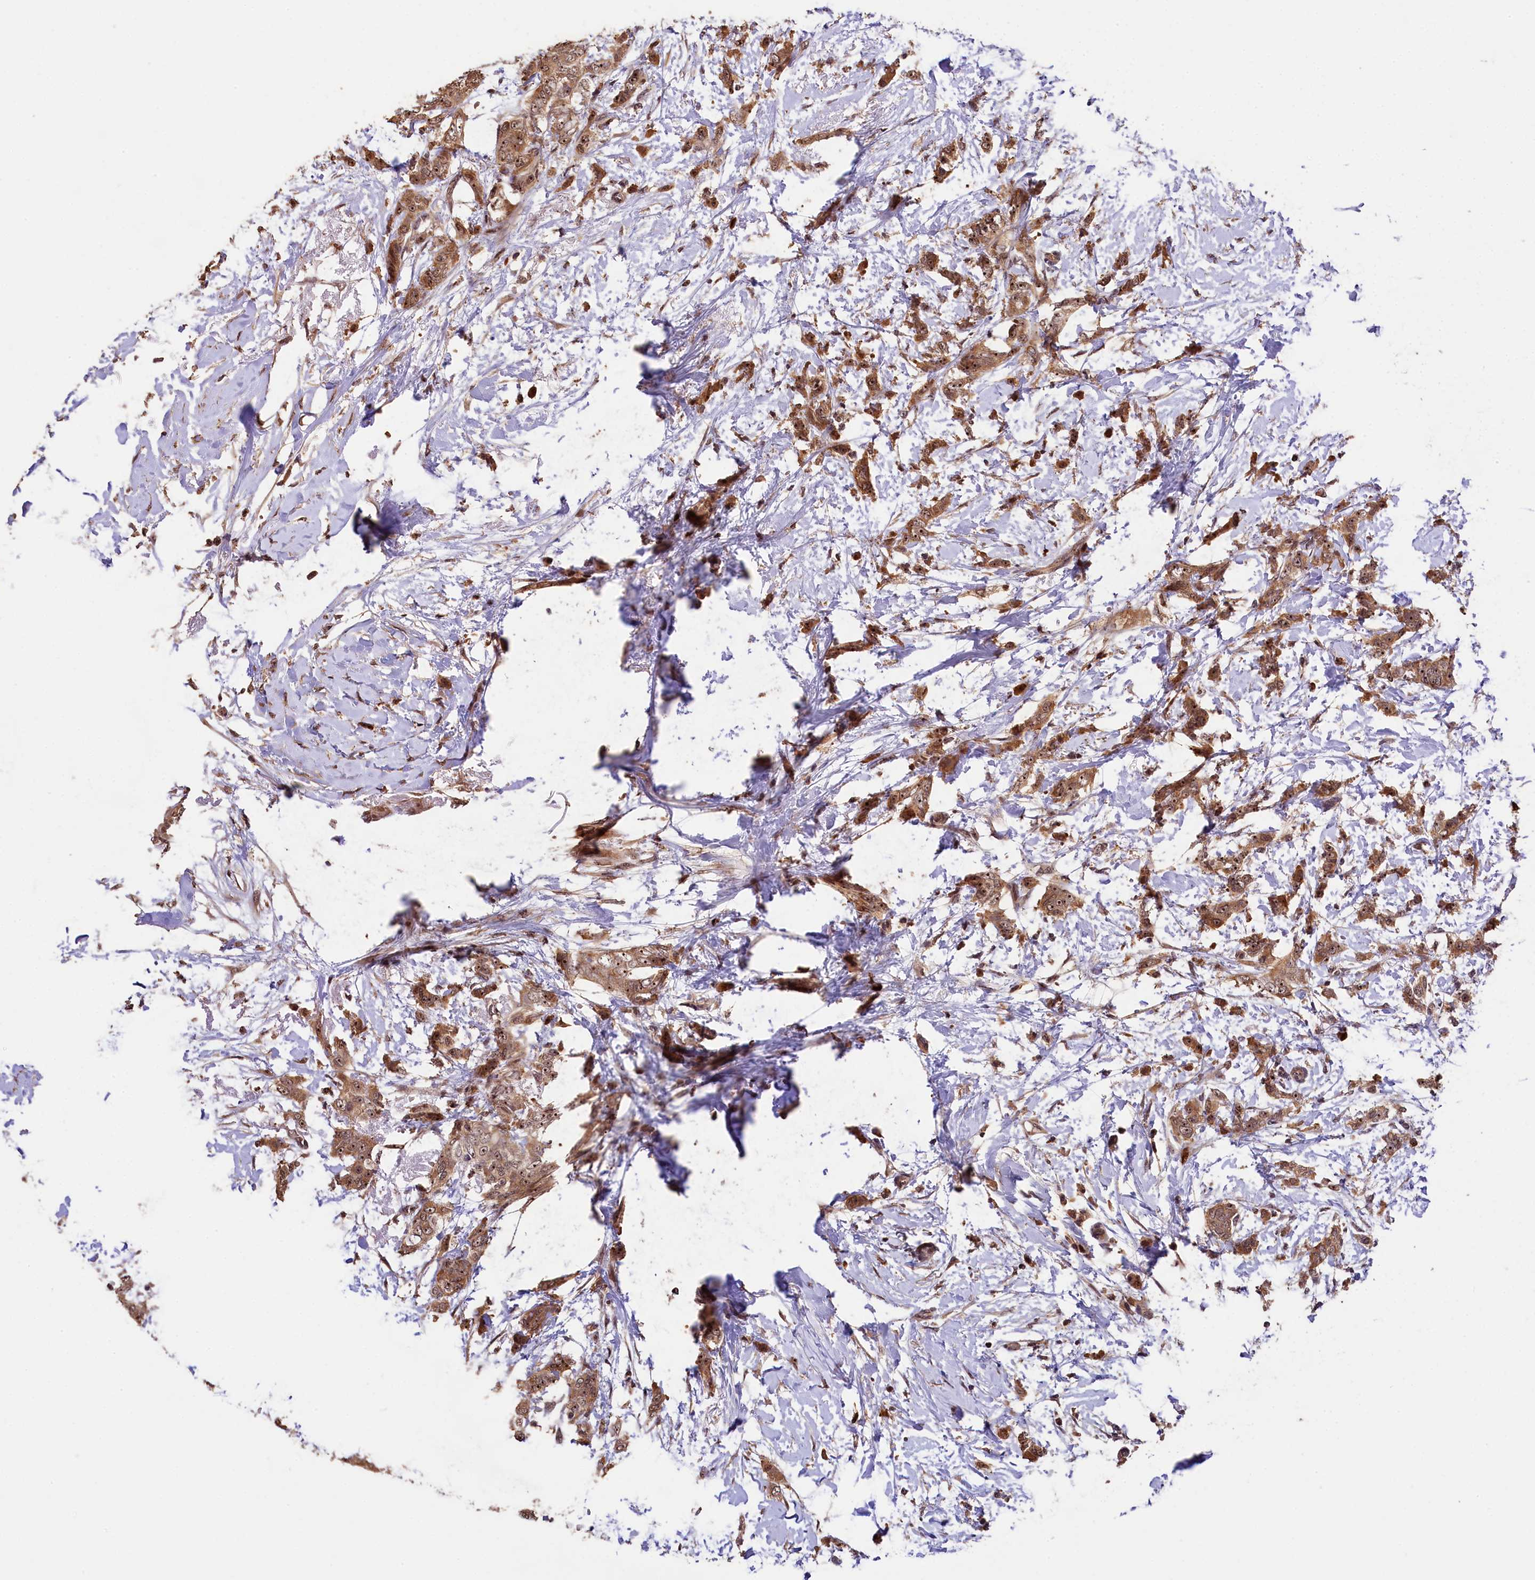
{"staining": {"intensity": "moderate", "quantity": ">75%", "location": "cytoplasmic/membranous,nuclear"}, "tissue": "breast cancer", "cell_type": "Tumor cells", "image_type": "cancer", "snomed": [{"axis": "morphology", "description": "Duct carcinoma"}, {"axis": "topography", "description": "Breast"}], "caption": "A micrograph showing moderate cytoplasmic/membranous and nuclear expression in about >75% of tumor cells in breast cancer, as visualized by brown immunohistochemical staining.", "gene": "PHAF1", "patient": {"sex": "female", "age": 72}}